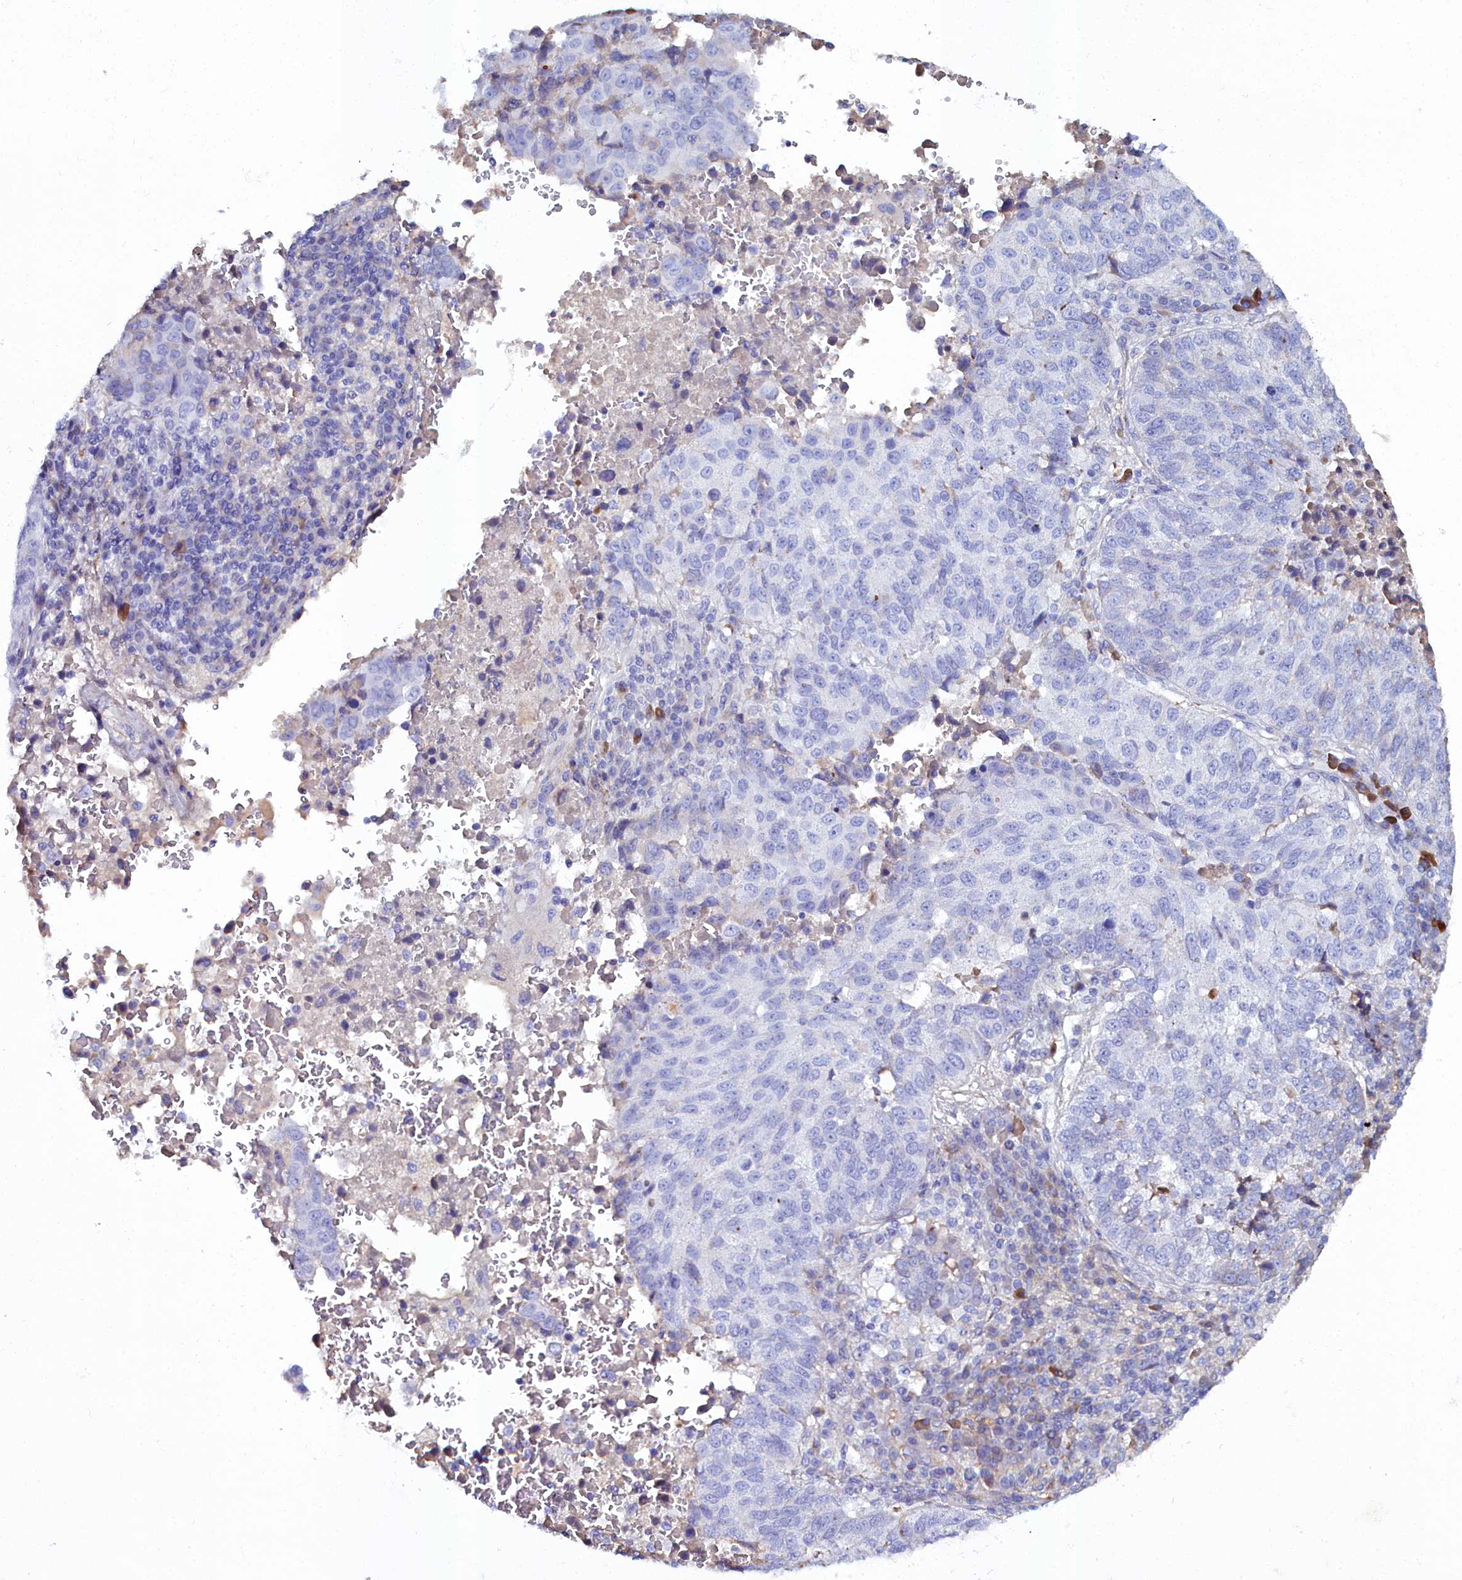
{"staining": {"intensity": "negative", "quantity": "none", "location": "none"}, "tissue": "lung cancer", "cell_type": "Tumor cells", "image_type": "cancer", "snomed": [{"axis": "morphology", "description": "Squamous cell carcinoma, NOS"}, {"axis": "topography", "description": "Lung"}], "caption": "Tumor cells are negative for protein expression in human lung squamous cell carcinoma.", "gene": "SLC49A3", "patient": {"sex": "male", "age": 73}}